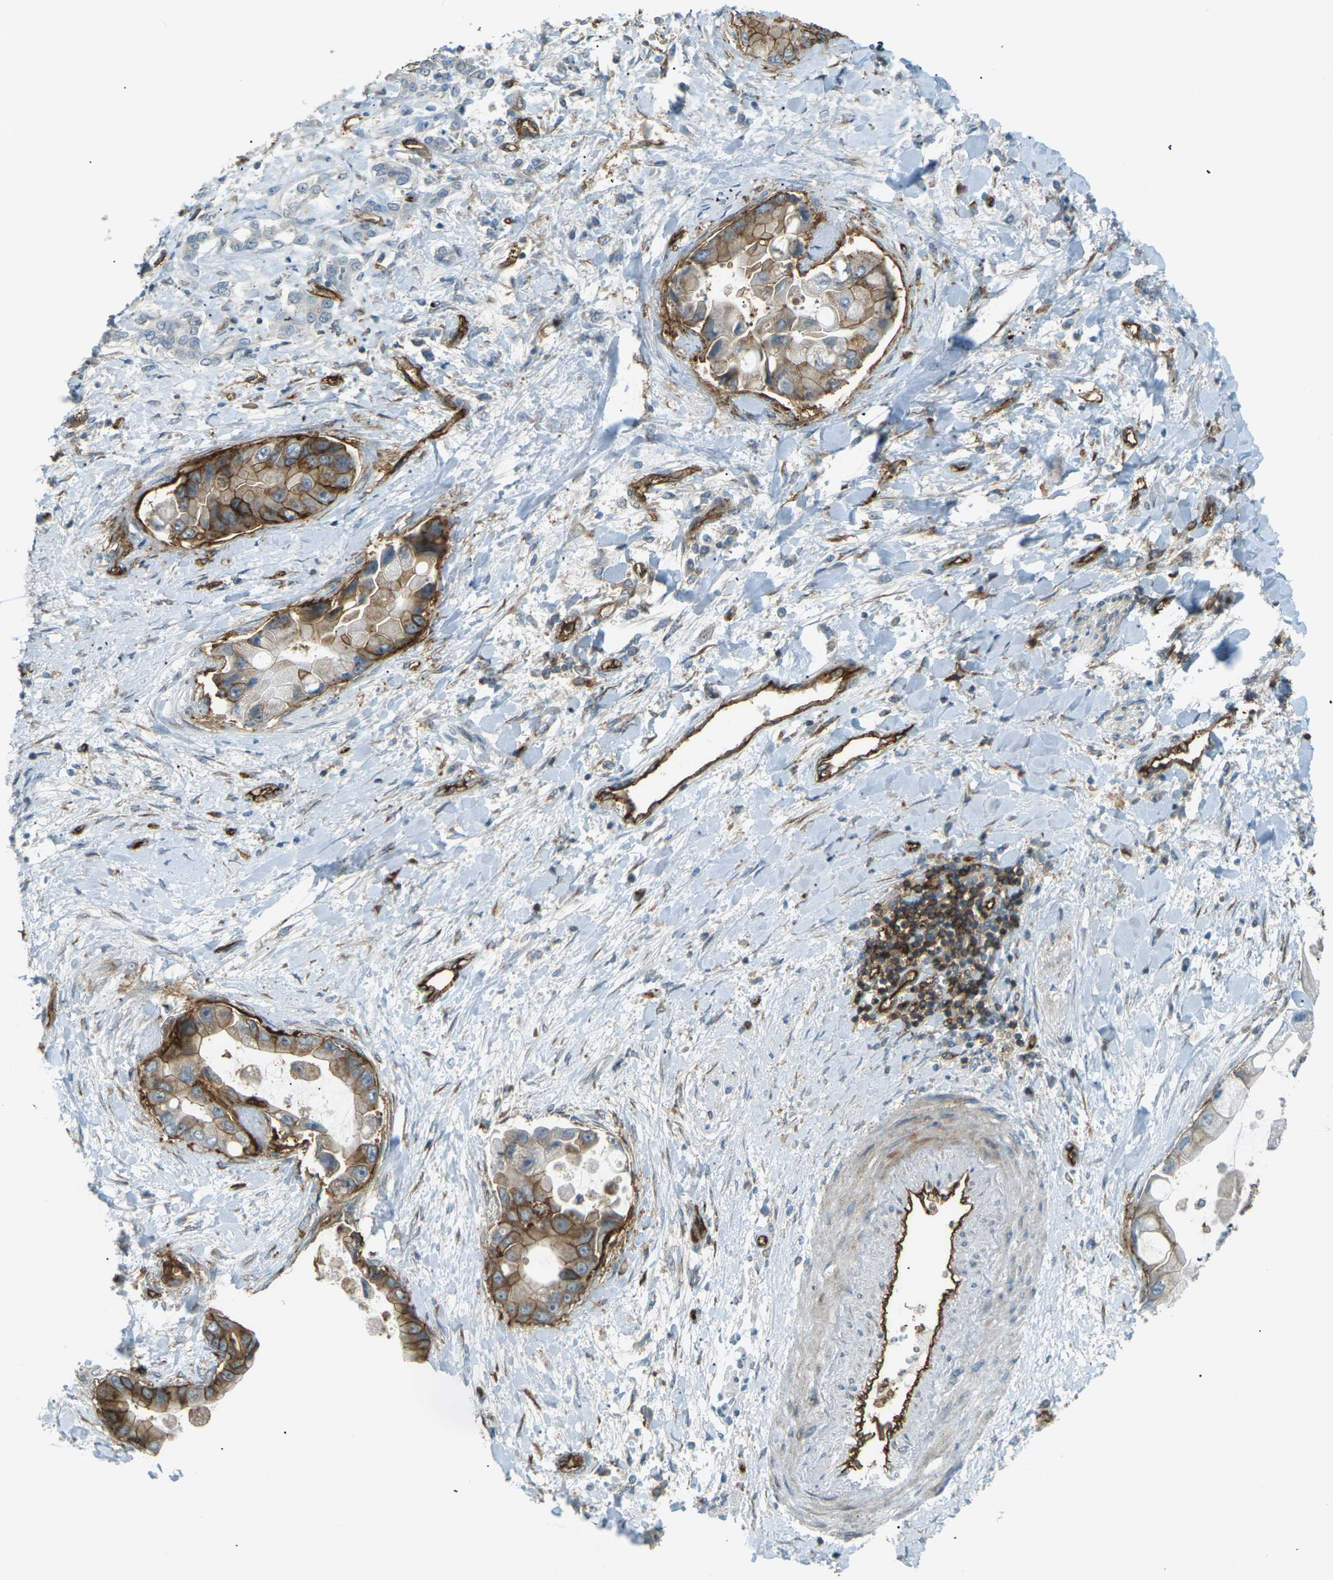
{"staining": {"intensity": "moderate", "quantity": ">75%", "location": "cytoplasmic/membranous"}, "tissue": "liver cancer", "cell_type": "Tumor cells", "image_type": "cancer", "snomed": [{"axis": "morphology", "description": "Cholangiocarcinoma"}, {"axis": "topography", "description": "Liver"}], "caption": "Immunohistochemical staining of human liver cancer displays medium levels of moderate cytoplasmic/membranous protein positivity in approximately >75% of tumor cells.", "gene": "S1PR1", "patient": {"sex": "male", "age": 50}}